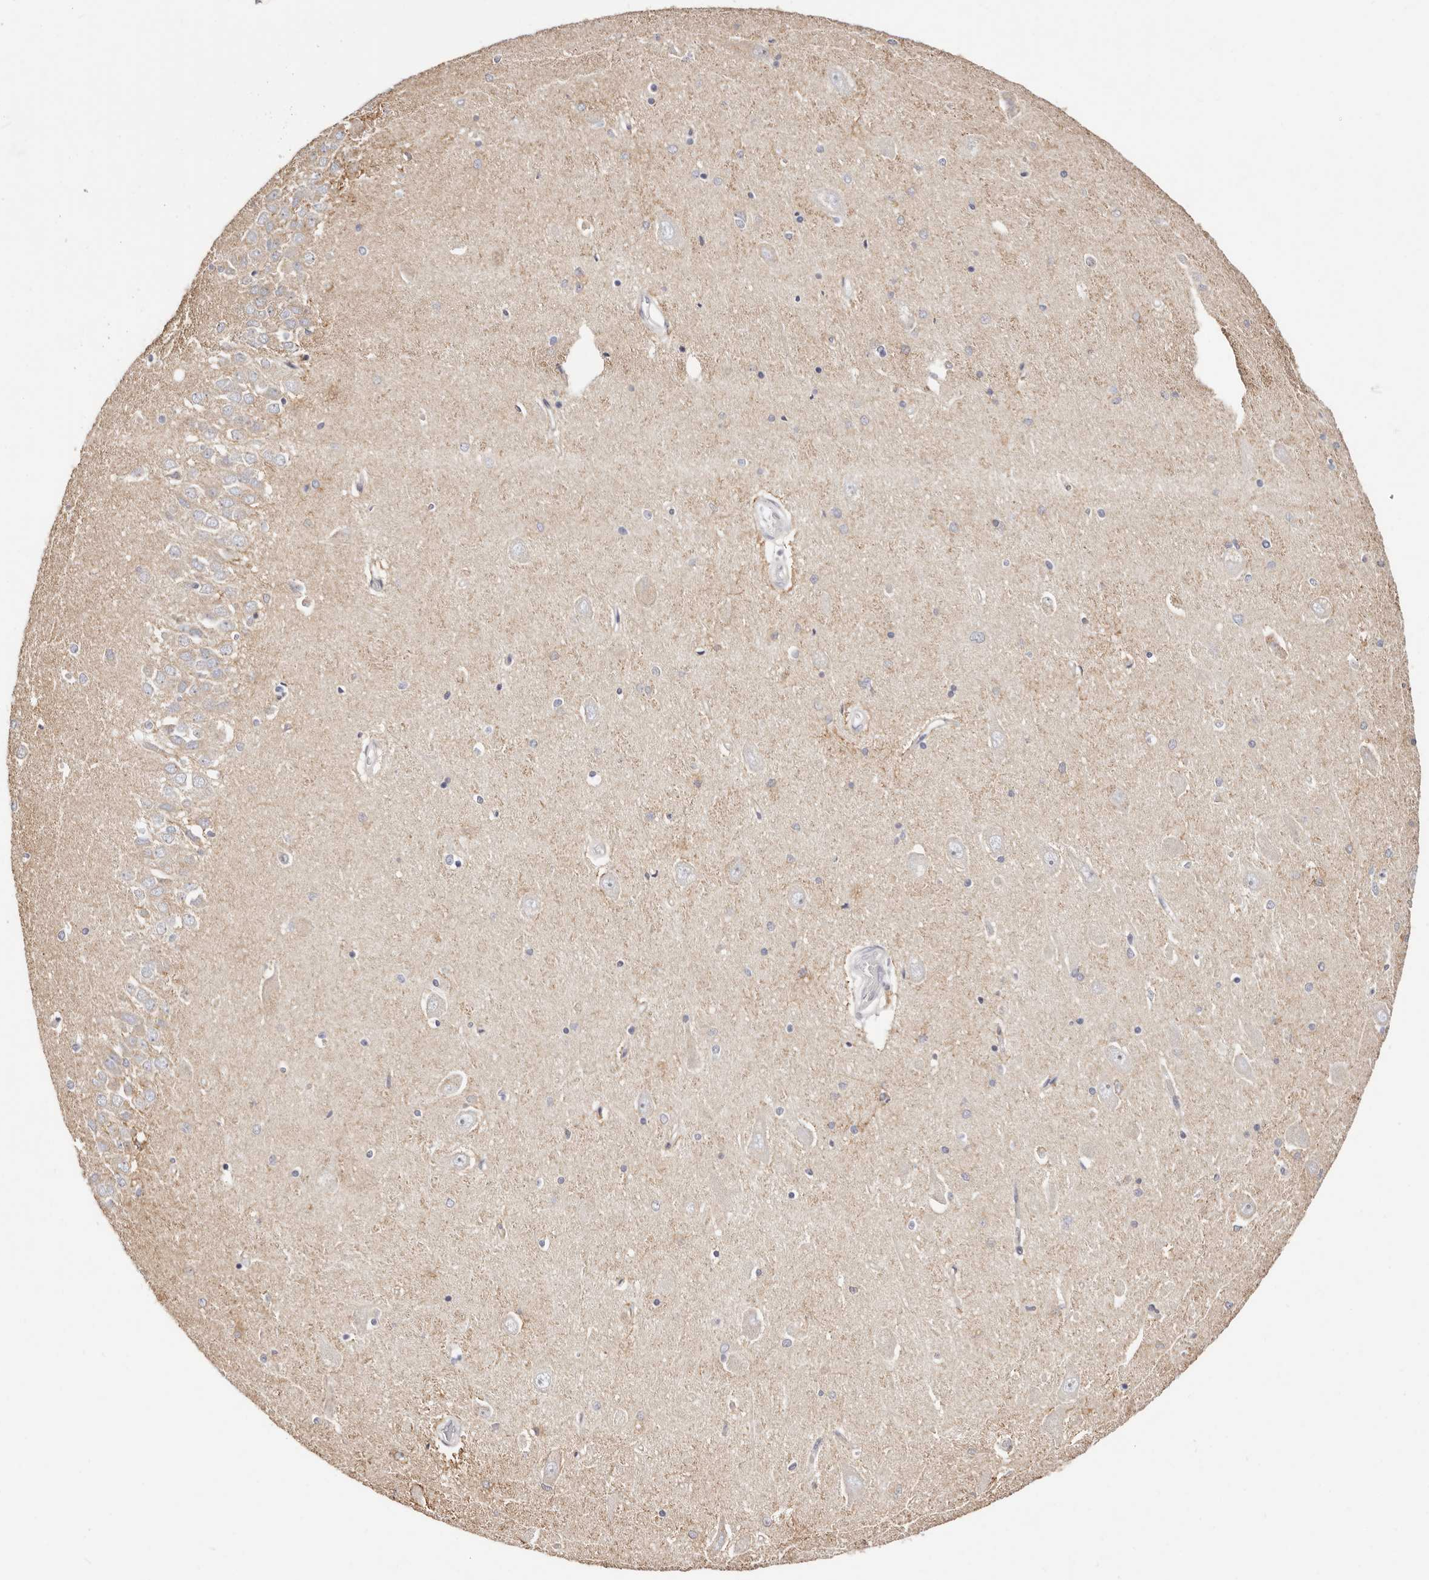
{"staining": {"intensity": "negative", "quantity": "none", "location": "none"}, "tissue": "hippocampus", "cell_type": "Glial cells", "image_type": "normal", "snomed": [{"axis": "morphology", "description": "Normal tissue, NOS"}, {"axis": "topography", "description": "Hippocampus"}], "caption": "A high-resolution photomicrograph shows immunohistochemistry staining of benign hippocampus, which shows no significant positivity in glial cells.", "gene": "STAT5A", "patient": {"sex": "male", "age": 45}}